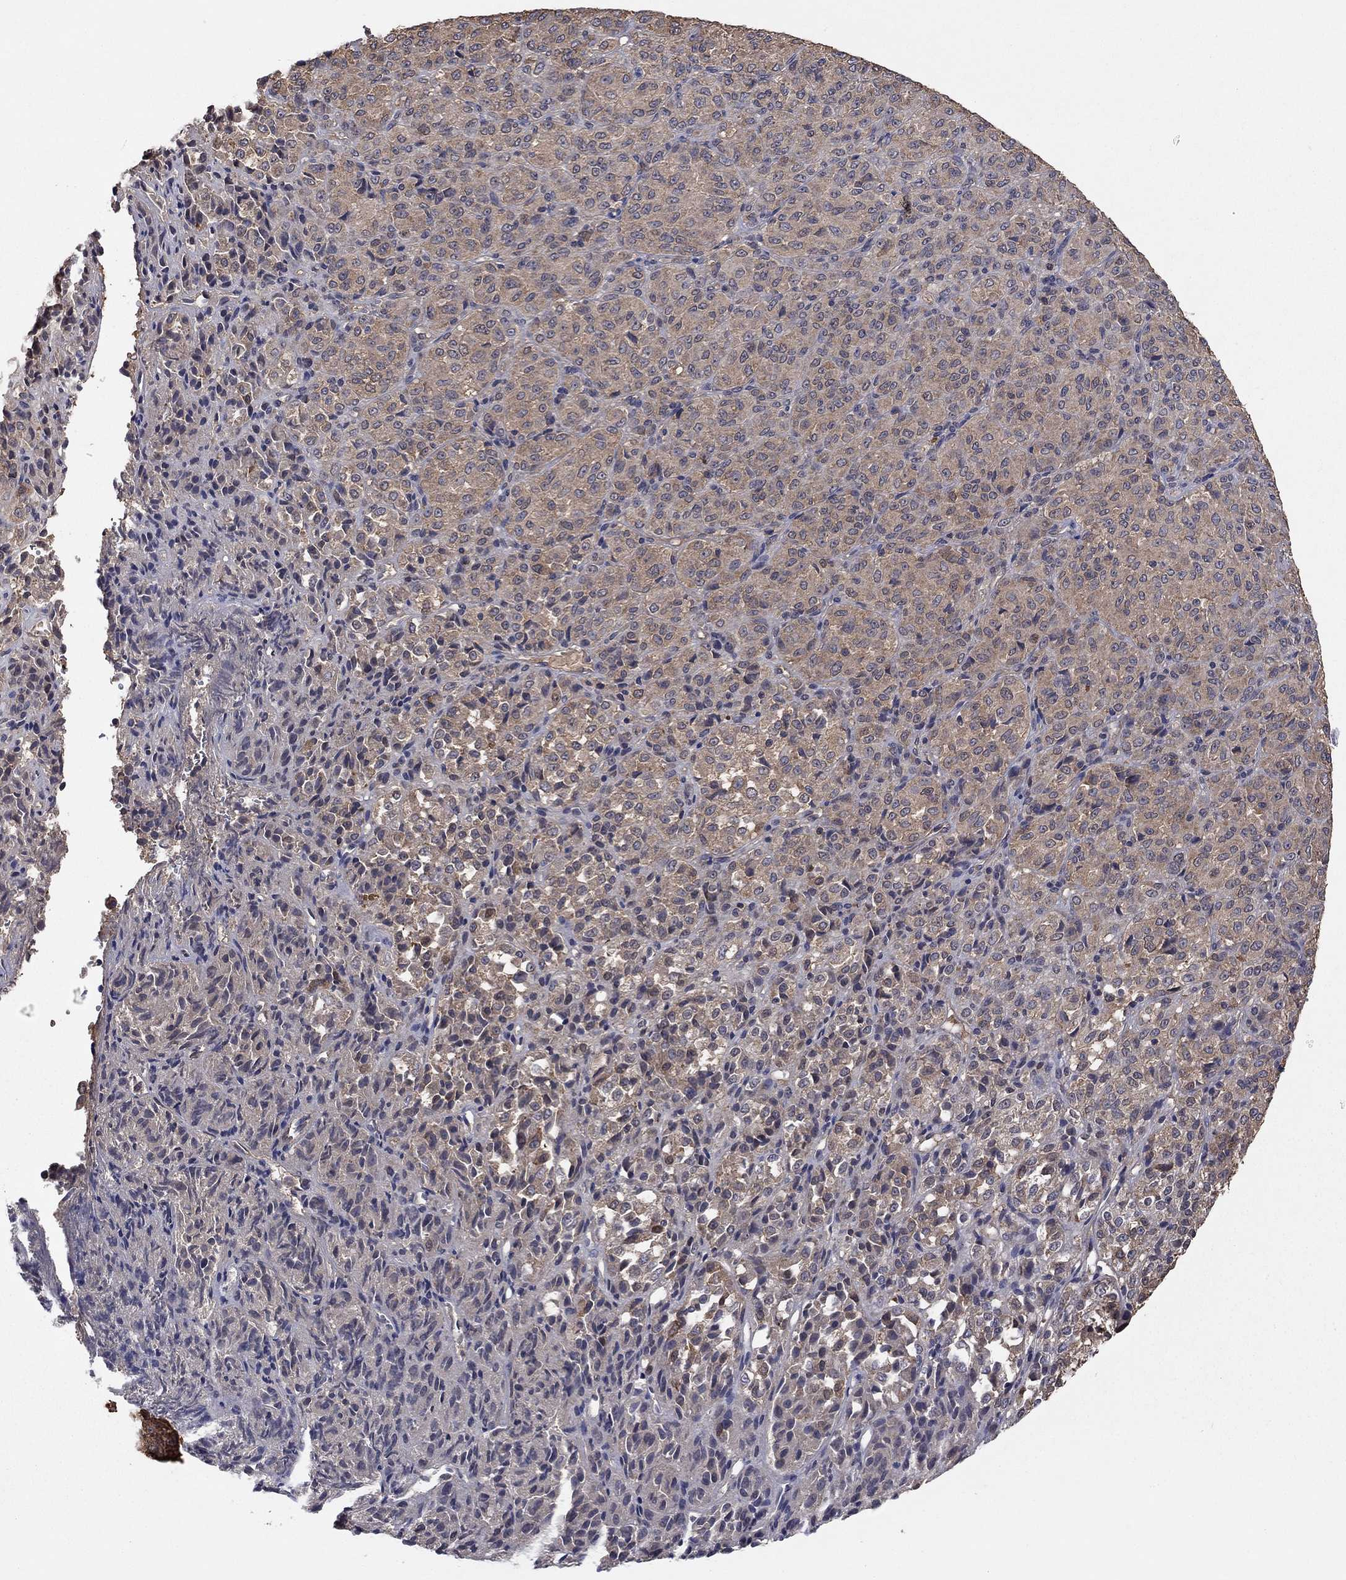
{"staining": {"intensity": "weak", "quantity": ">75%", "location": "cytoplasmic/membranous"}, "tissue": "melanoma", "cell_type": "Tumor cells", "image_type": "cancer", "snomed": [{"axis": "morphology", "description": "Malignant melanoma, Metastatic site"}, {"axis": "topography", "description": "Brain"}], "caption": "Tumor cells demonstrate low levels of weak cytoplasmic/membranous expression in about >75% of cells in melanoma. Nuclei are stained in blue.", "gene": "RNF114", "patient": {"sex": "female", "age": 56}}